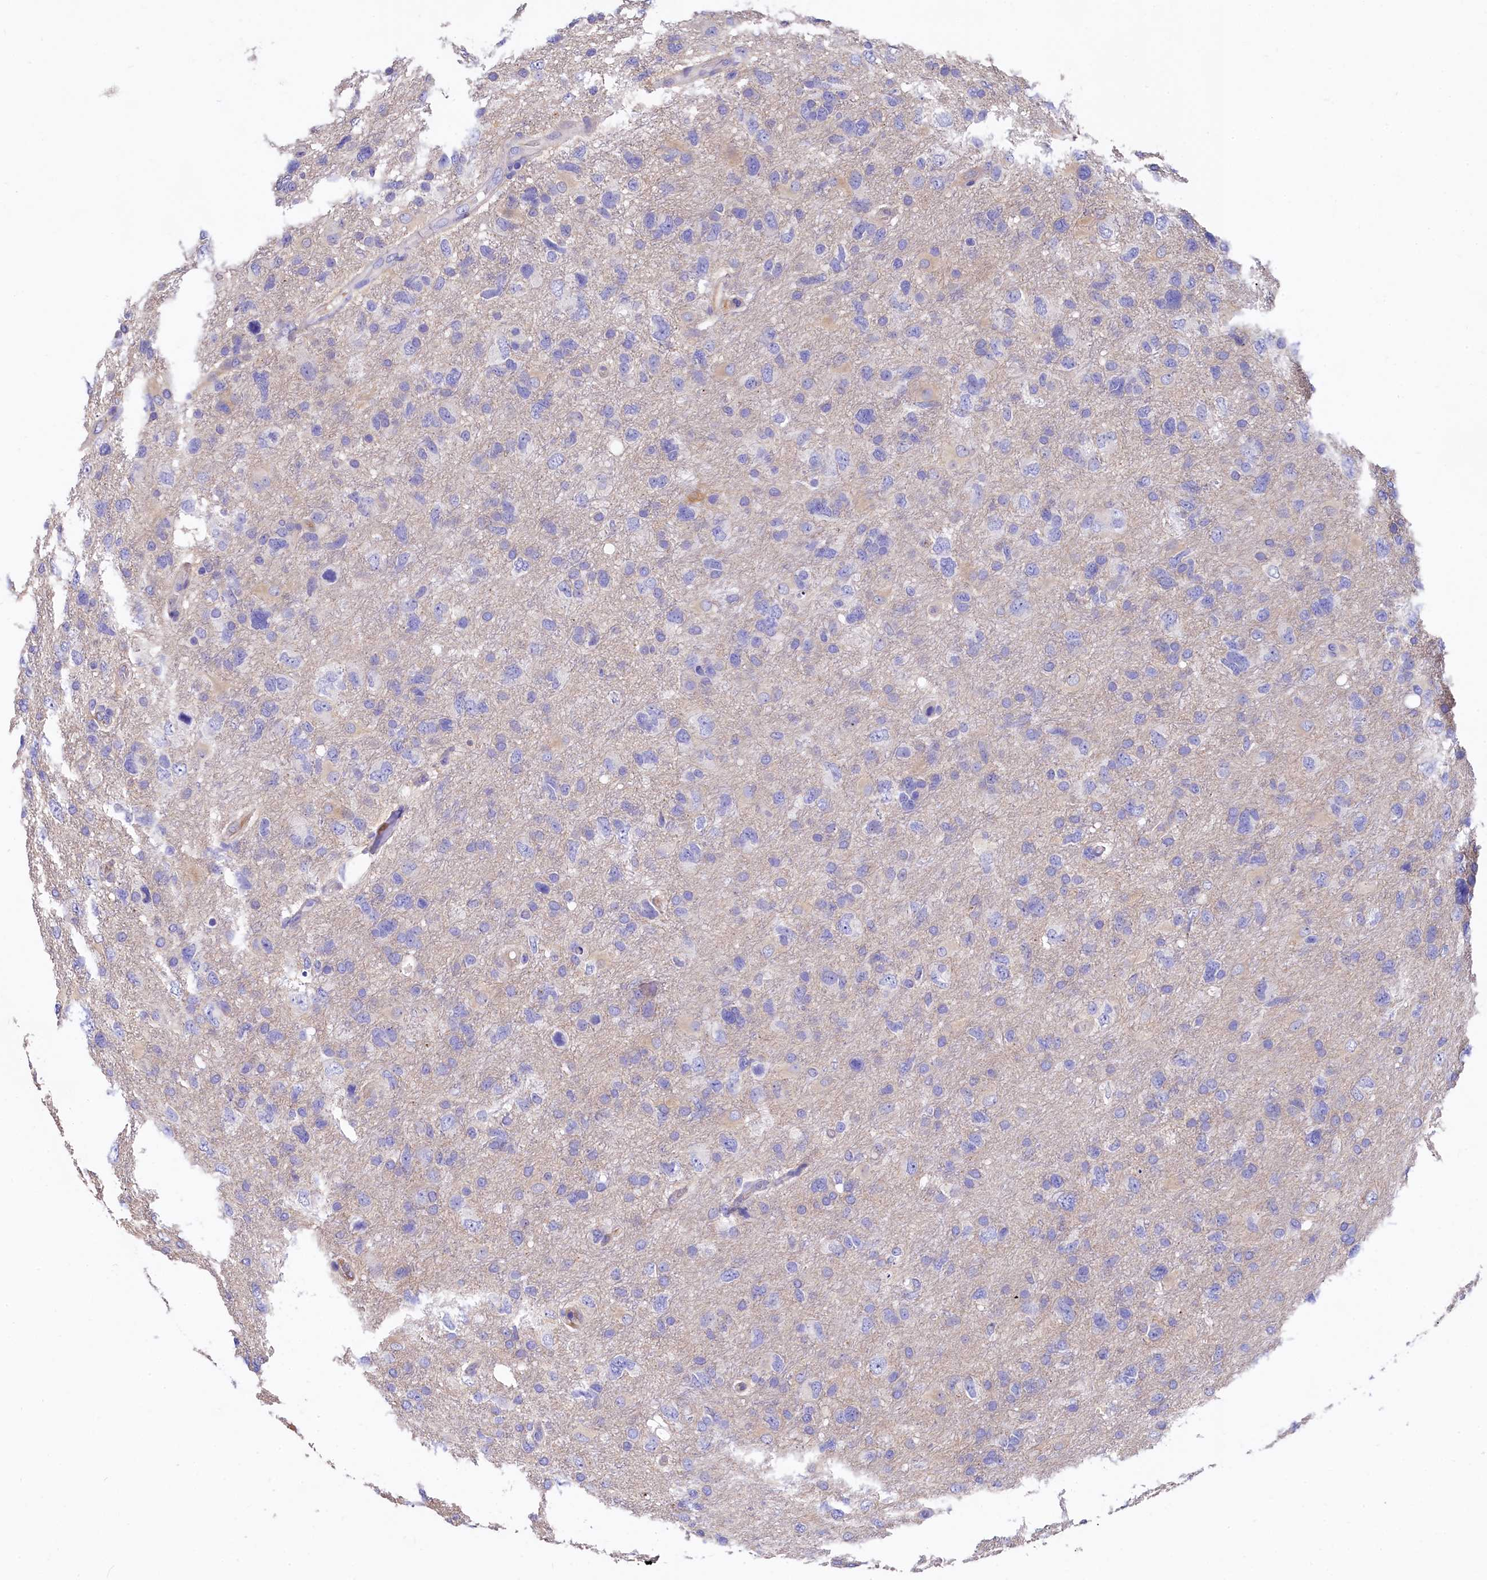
{"staining": {"intensity": "negative", "quantity": "none", "location": "none"}, "tissue": "glioma", "cell_type": "Tumor cells", "image_type": "cancer", "snomed": [{"axis": "morphology", "description": "Glioma, malignant, High grade"}, {"axis": "topography", "description": "Brain"}], "caption": "Malignant high-grade glioma was stained to show a protein in brown. There is no significant positivity in tumor cells.", "gene": "EPS8L2", "patient": {"sex": "male", "age": 61}}